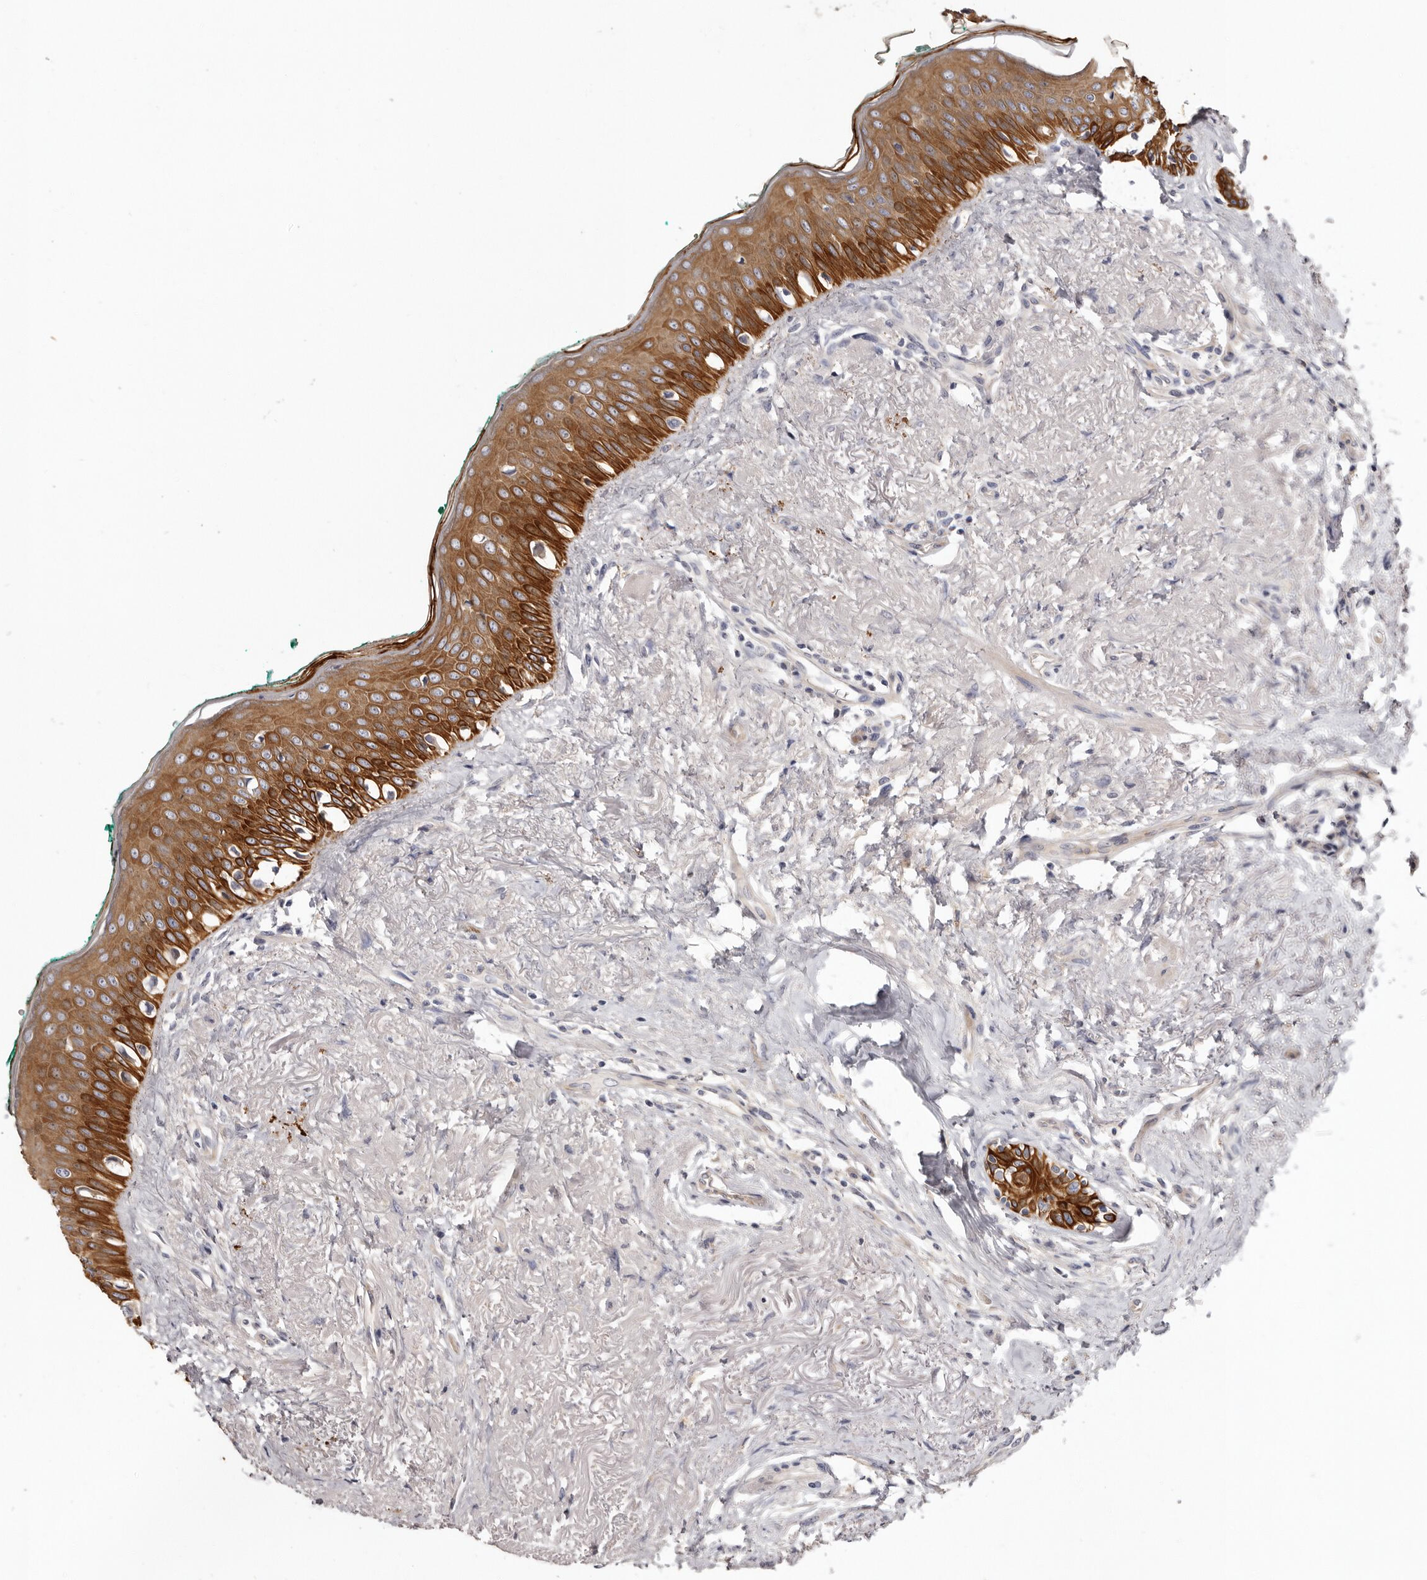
{"staining": {"intensity": "strong", "quantity": ">75%", "location": "cytoplasmic/membranous"}, "tissue": "oral mucosa", "cell_type": "Squamous epithelial cells", "image_type": "normal", "snomed": [{"axis": "morphology", "description": "Normal tissue, NOS"}, {"axis": "topography", "description": "Oral tissue"}], "caption": "Protein expression analysis of benign human oral mucosa reveals strong cytoplasmic/membranous positivity in about >75% of squamous epithelial cells.", "gene": "STK16", "patient": {"sex": "female", "age": 70}}